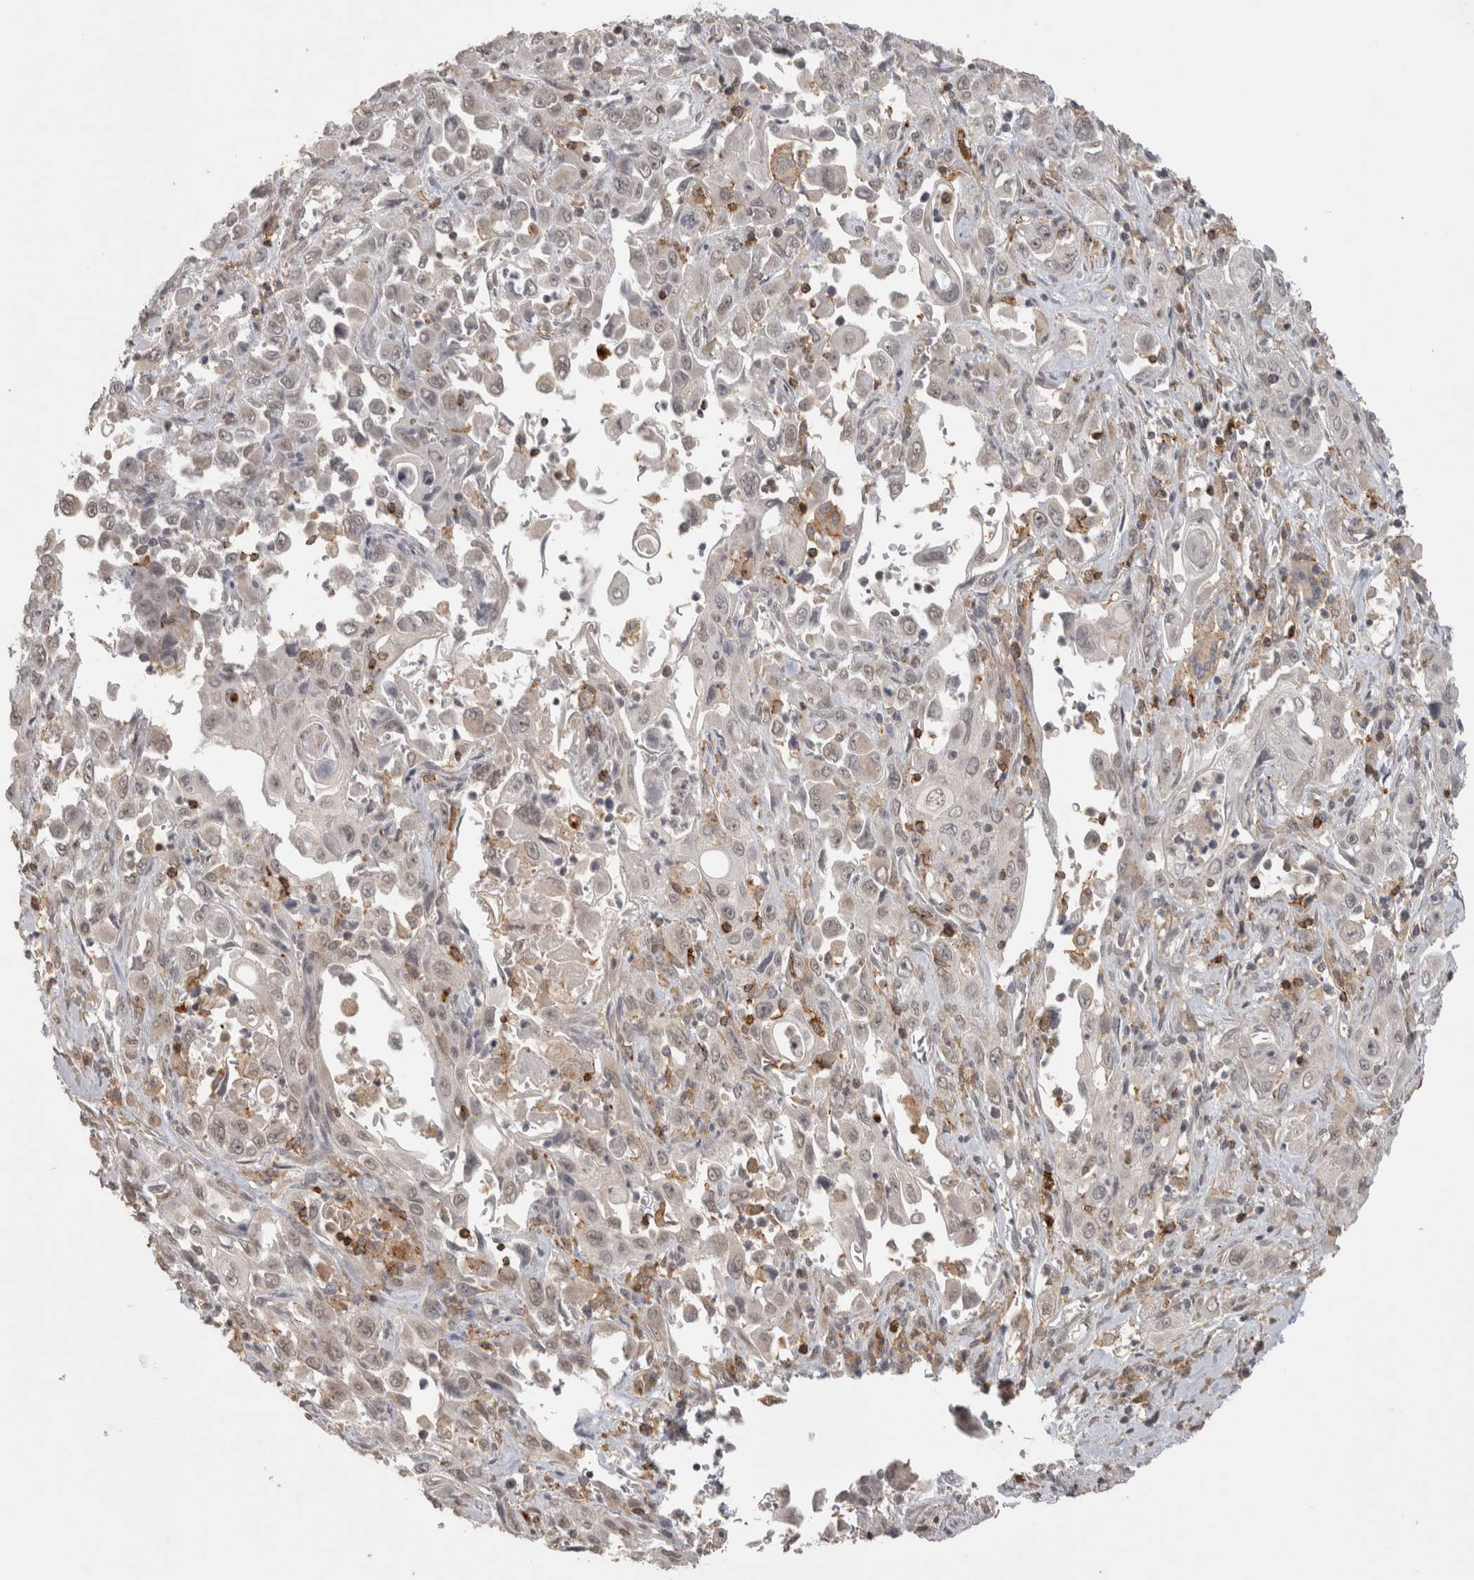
{"staining": {"intensity": "negative", "quantity": "none", "location": "none"}, "tissue": "pancreatic cancer", "cell_type": "Tumor cells", "image_type": "cancer", "snomed": [{"axis": "morphology", "description": "Adenocarcinoma, NOS"}, {"axis": "topography", "description": "Pancreas"}], "caption": "Pancreatic cancer (adenocarcinoma) was stained to show a protein in brown. There is no significant staining in tumor cells.", "gene": "HAVCR2", "patient": {"sex": "male", "age": 70}}